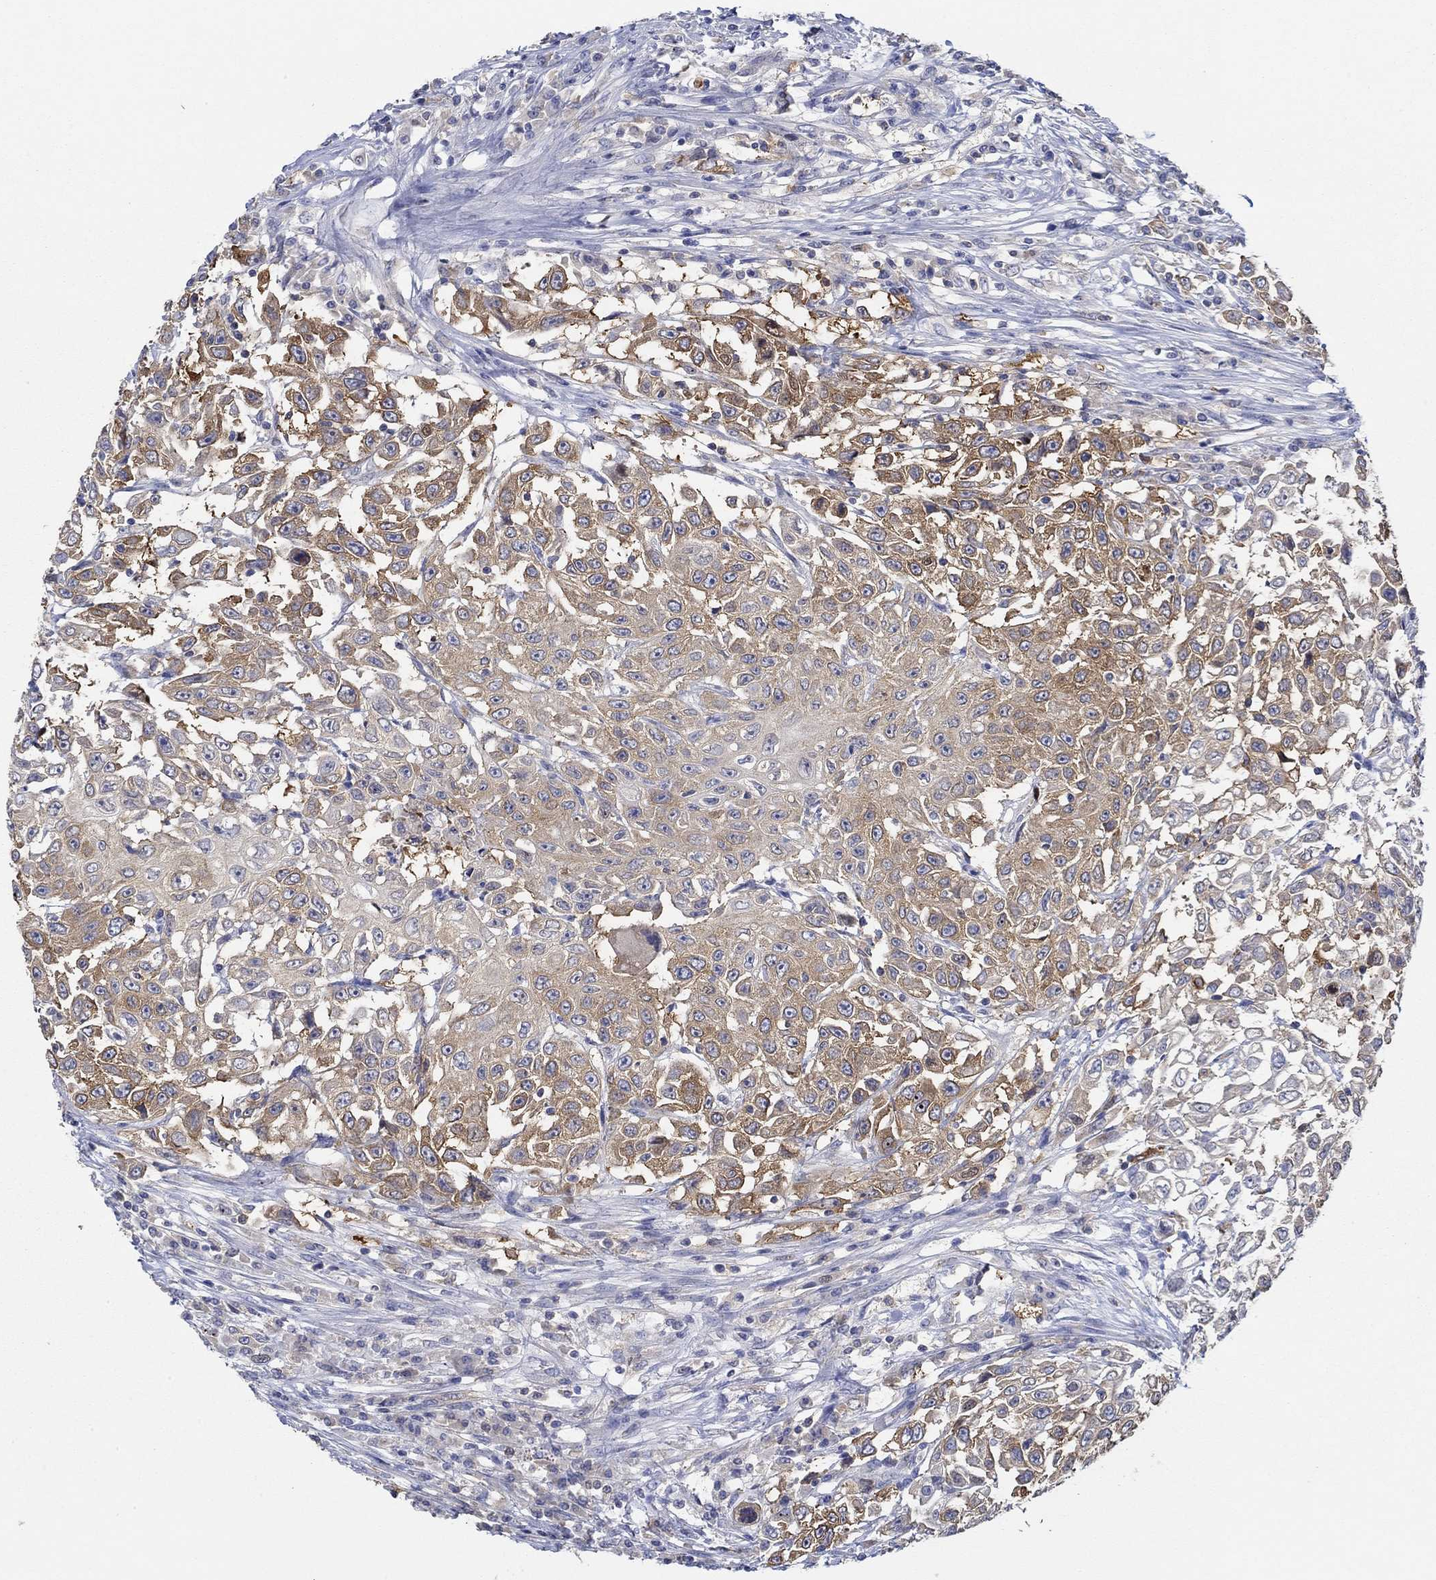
{"staining": {"intensity": "moderate", "quantity": "25%-75%", "location": "cytoplasmic/membranous"}, "tissue": "urothelial cancer", "cell_type": "Tumor cells", "image_type": "cancer", "snomed": [{"axis": "morphology", "description": "Urothelial carcinoma, High grade"}, {"axis": "topography", "description": "Urinary bladder"}], "caption": "Urothelial cancer was stained to show a protein in brown. There is medium levels of moderate cytoplasmic/membranous expression in about 25%-75% of tumor cells.", "gene": "SLC27A3", "patient": {"sex": "female", "age": 56}}